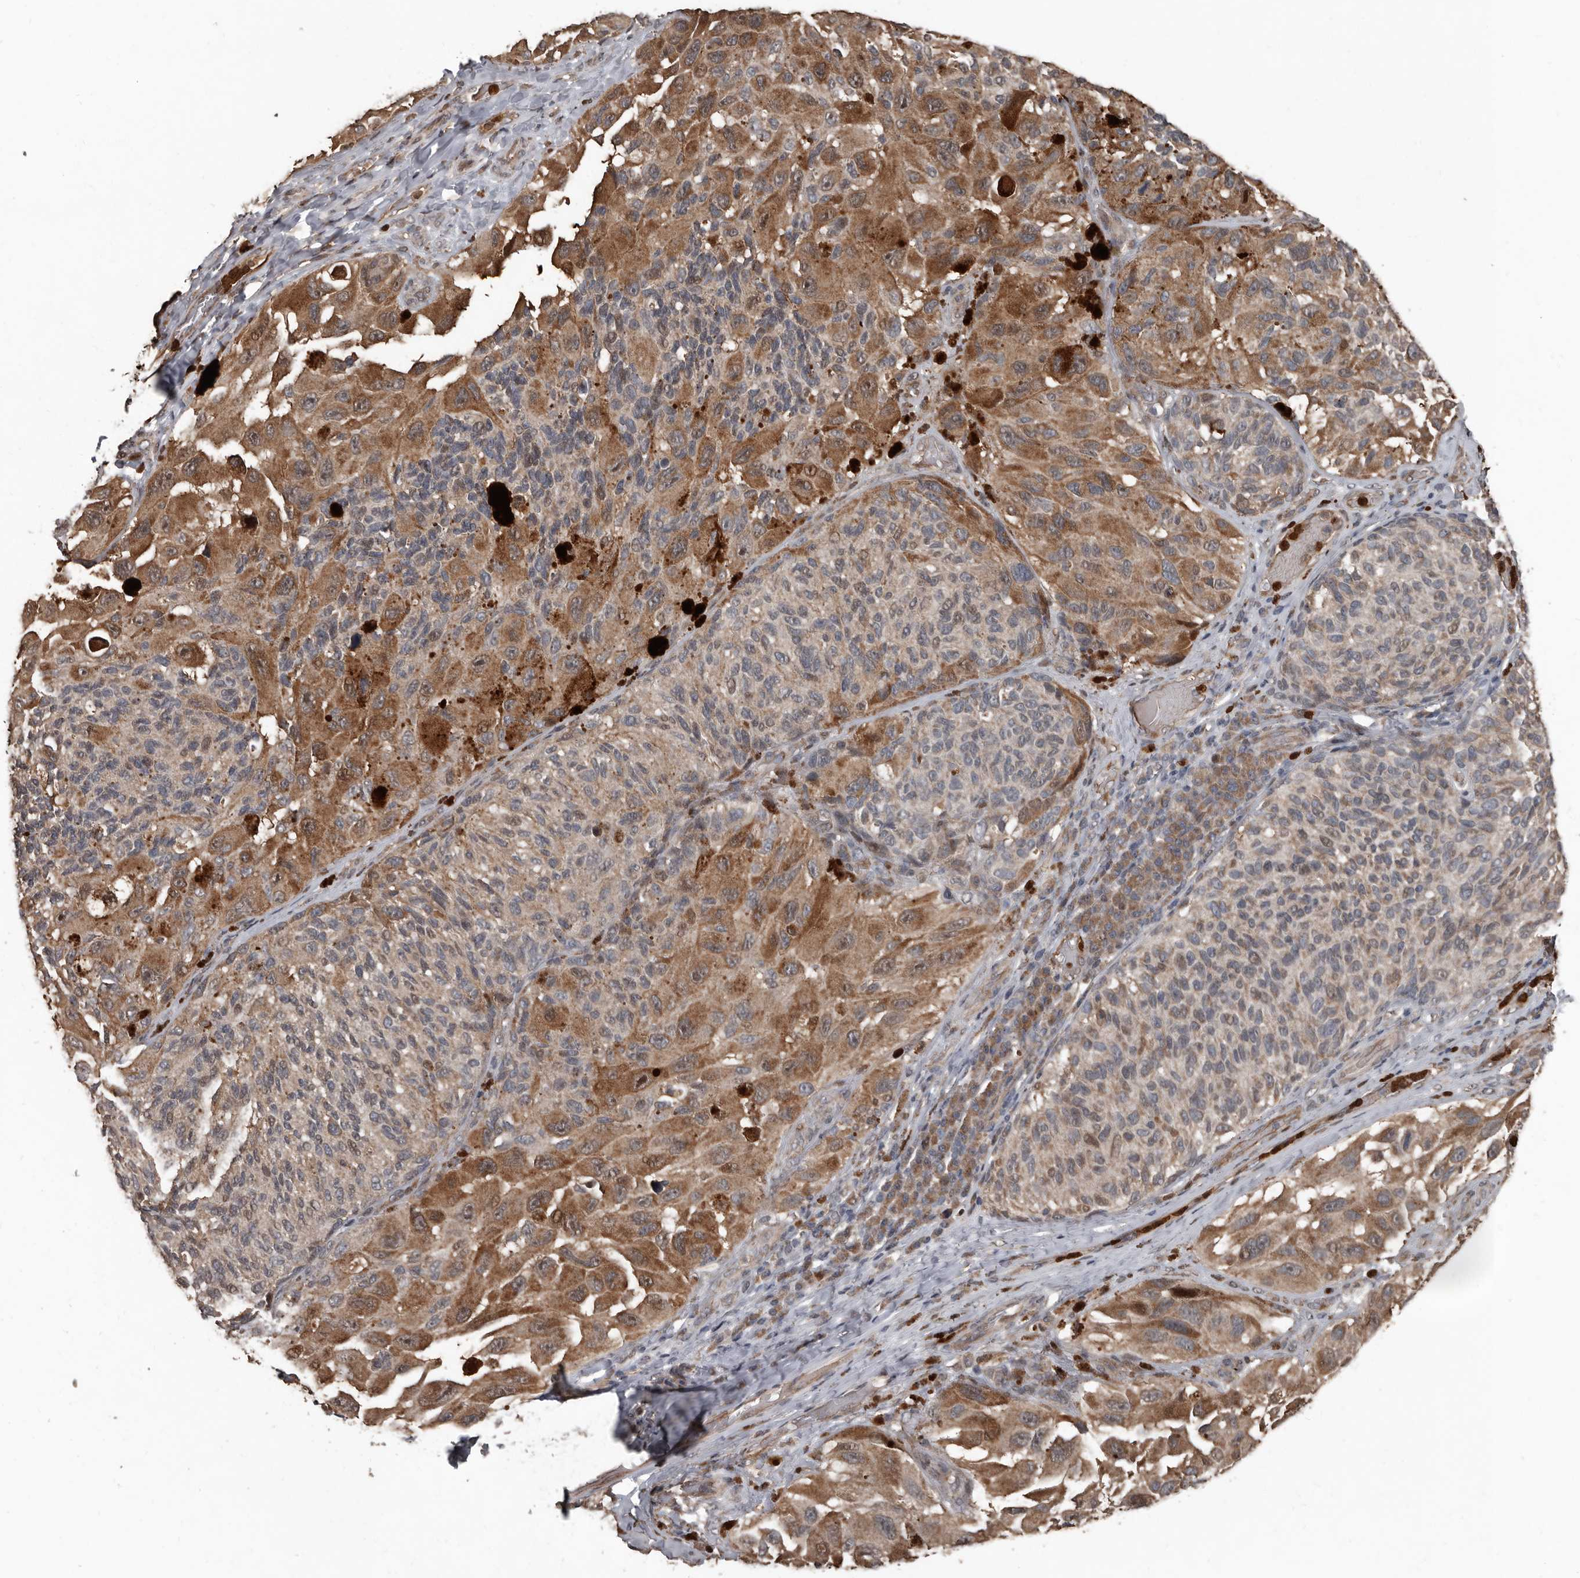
{"staining": {"intensity": "moderate", "quantity": ">75%", "location": "cytoplasmic/membranous"}, "tissue": "melanoma", "cell_type": "Tumor cells", "image_type": "cancer", "snomed": [{"axis": "morphology", "description": "Malignant melanoma, NOS"}, {"axis": "topography", "description": "Skin"}], "caption": "Immunohistochemistry (IHC) histopathology image of malignant melanoma stained for a protein (brown), which demonstrates medium levels of moderate cytoplasmic/membranous positivity in about >75% of tumor cells.", "gene": "FSBP", "patient": {"sex": "female", "age": 73}}